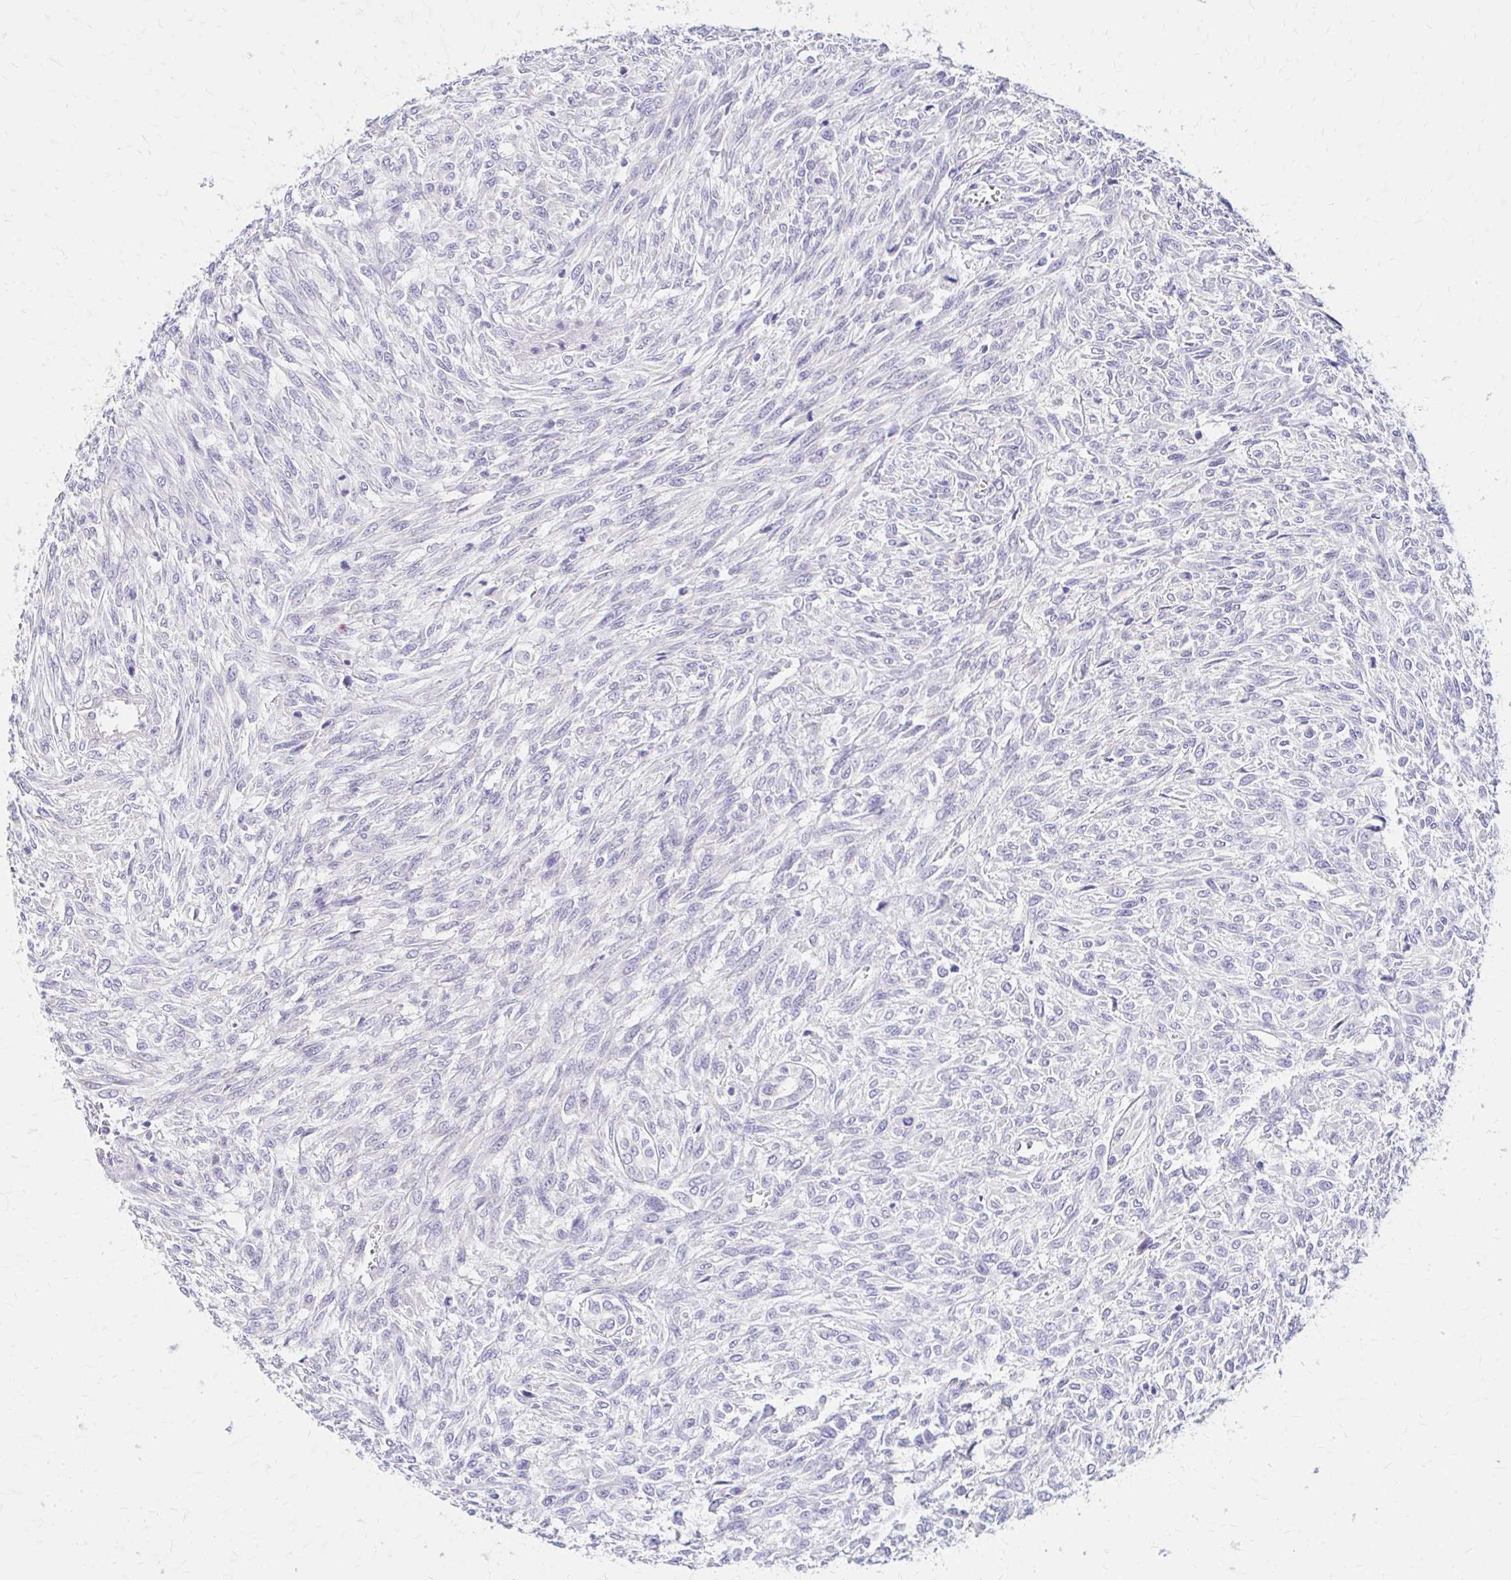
{"staining": {"intensity": "negative", "quantity": "none", "location": "none"}, "tissue": "renal cancer", "cell_type": "Tumor cells", "image_type": "cancer", "snomed": [{"axis": "morphology", "description": "Adenocarcinoma, NOS"}, {"axis": "topography", "description": "Kidney"}], "caption": "Tumor cells show no significant protein positivity in adenocarcinoma (renal).", "gene": "AZGP1", "patient": {"sex": "male", "age": 58}}